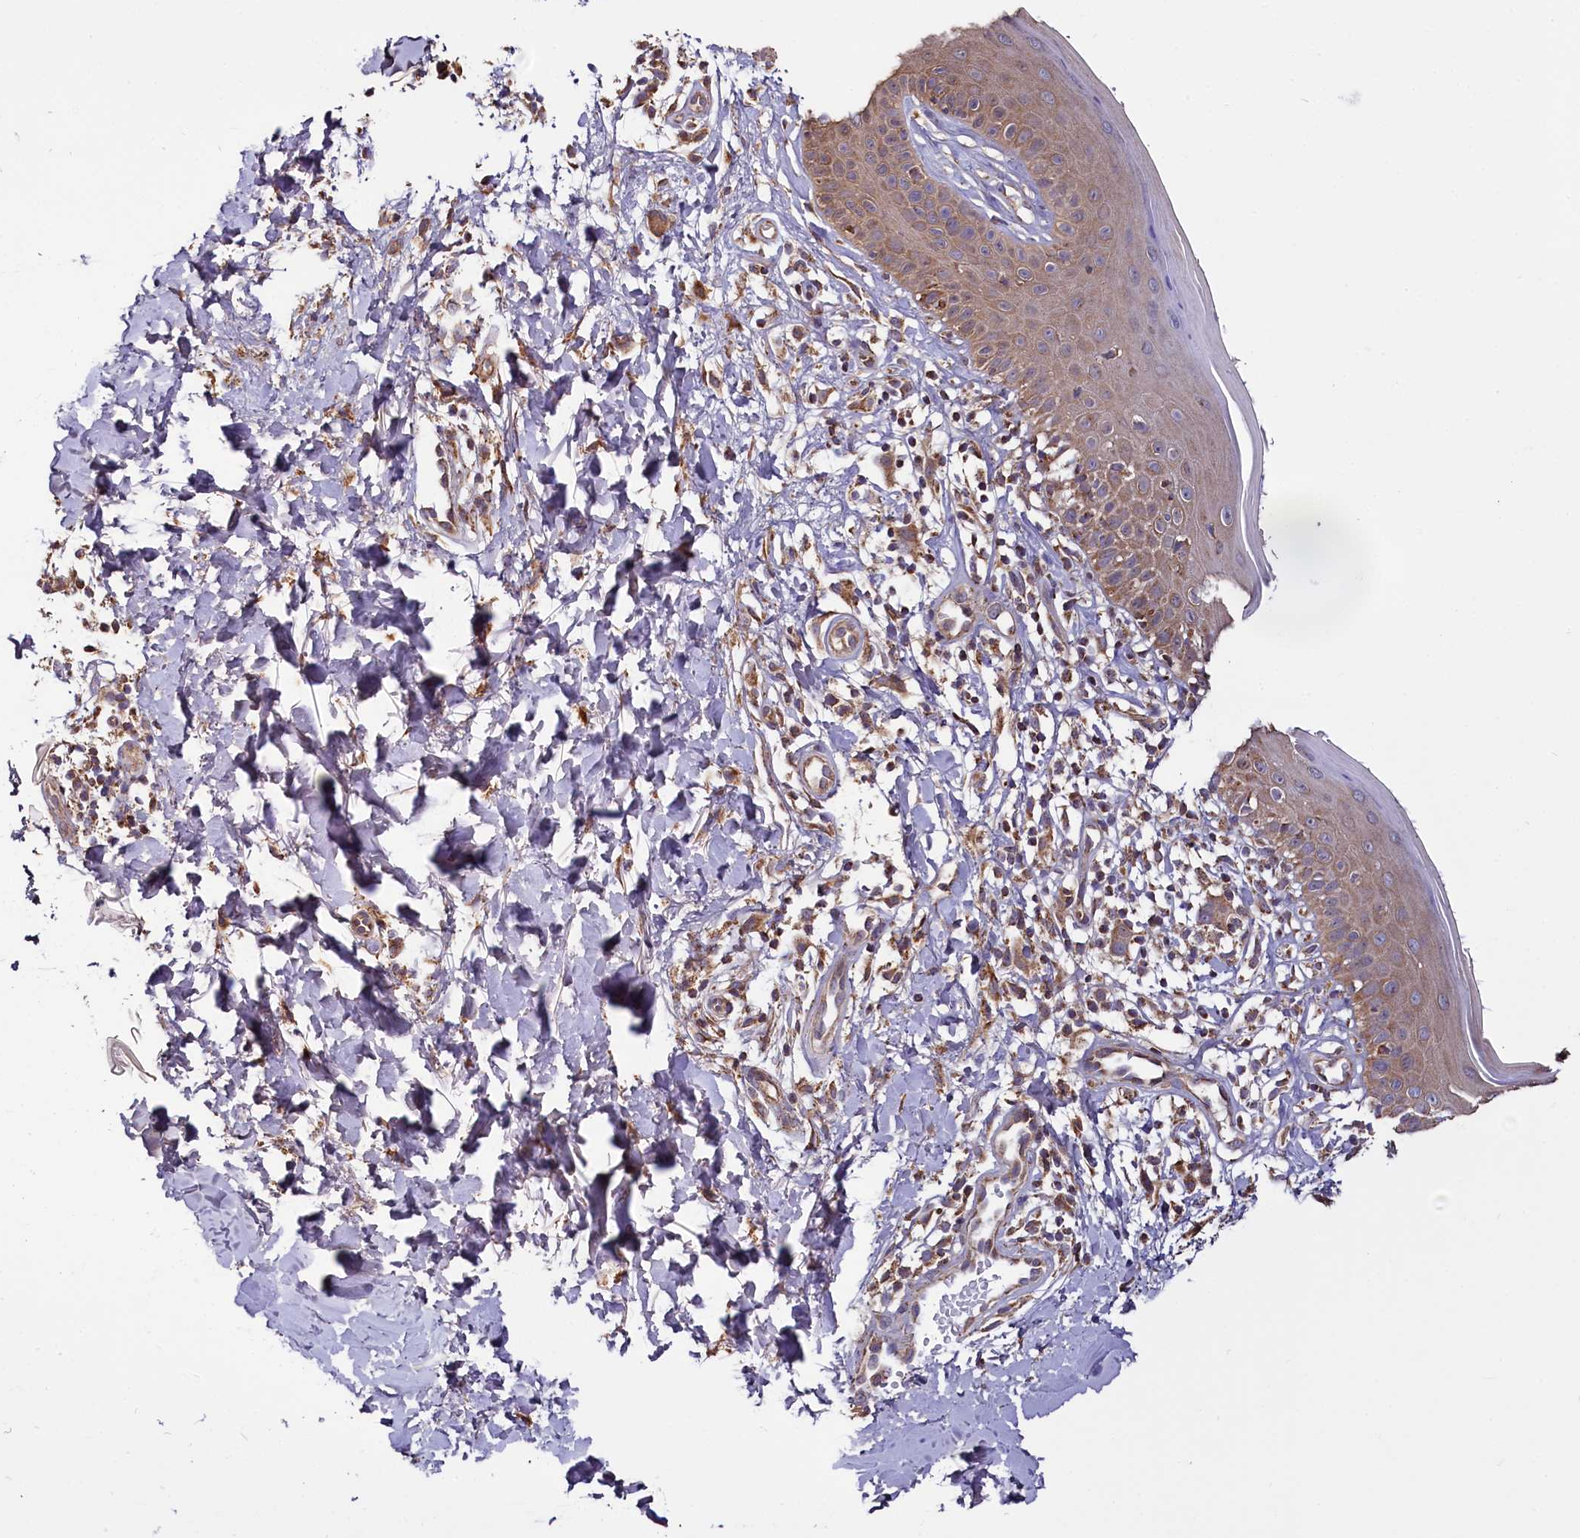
{"staining": {"intensity": "weak", "quantity": ">75%", "location": "cytoplasmic/membranous"}, "tissue": "skin", "cell_type": "Fibroblasts", "image_type": "normal", "snomed": [{"axis": "morphology", "description": "Normal tissue, NOS"}, {"axis": "topography", "description": "Skin"}], "caption": "Immunohistochemical staining of unremarkable skin reveals >75% levels of weak cytoplasmic/membranous protein positivity in about >75% of fibroblasts.", "gene": "NUDT15", "patient": {"sex": "male", "age": 52}}